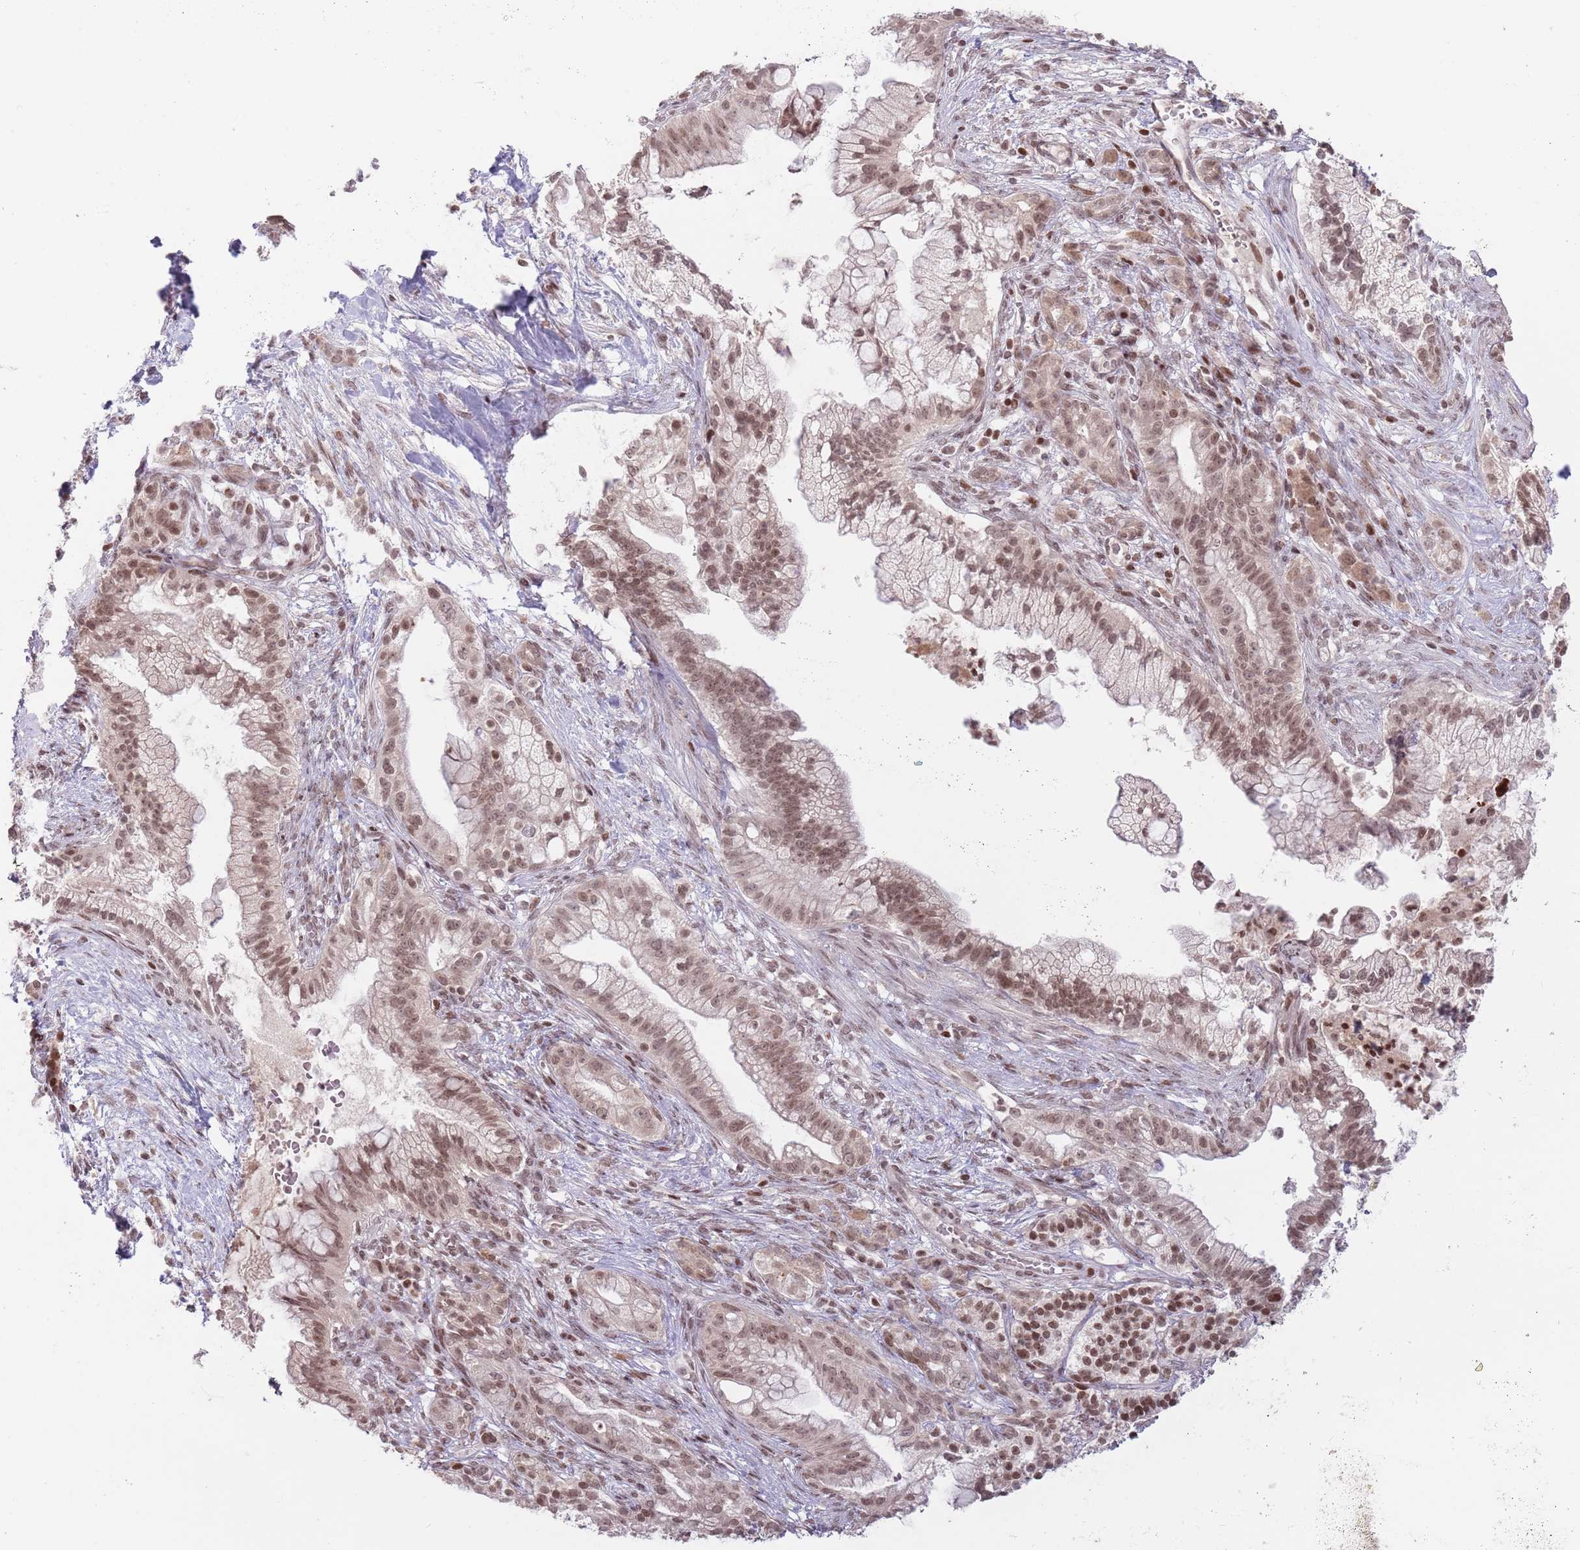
{"staining": {"intensity": "moderate", "quantity": ">75%", "location": "nuclear"}, "tissue": "pancreatic cancer", "cell_type": "Tumor cells", "image_type": "cancer", "snomed": [{"axis": "morphology", "description": "Adenocarcinoma, NOS"}, {"axis": "topography", "description": "Pancreas"}], "caption": "Immunohistochemical staining of adenocarcinoma (pancreatic) exhibits moderate nuclear protein positivity in about >75% of tumor cells.", "gene": "SH3RF3", "patient": {"sex": "male", "age": 44}}